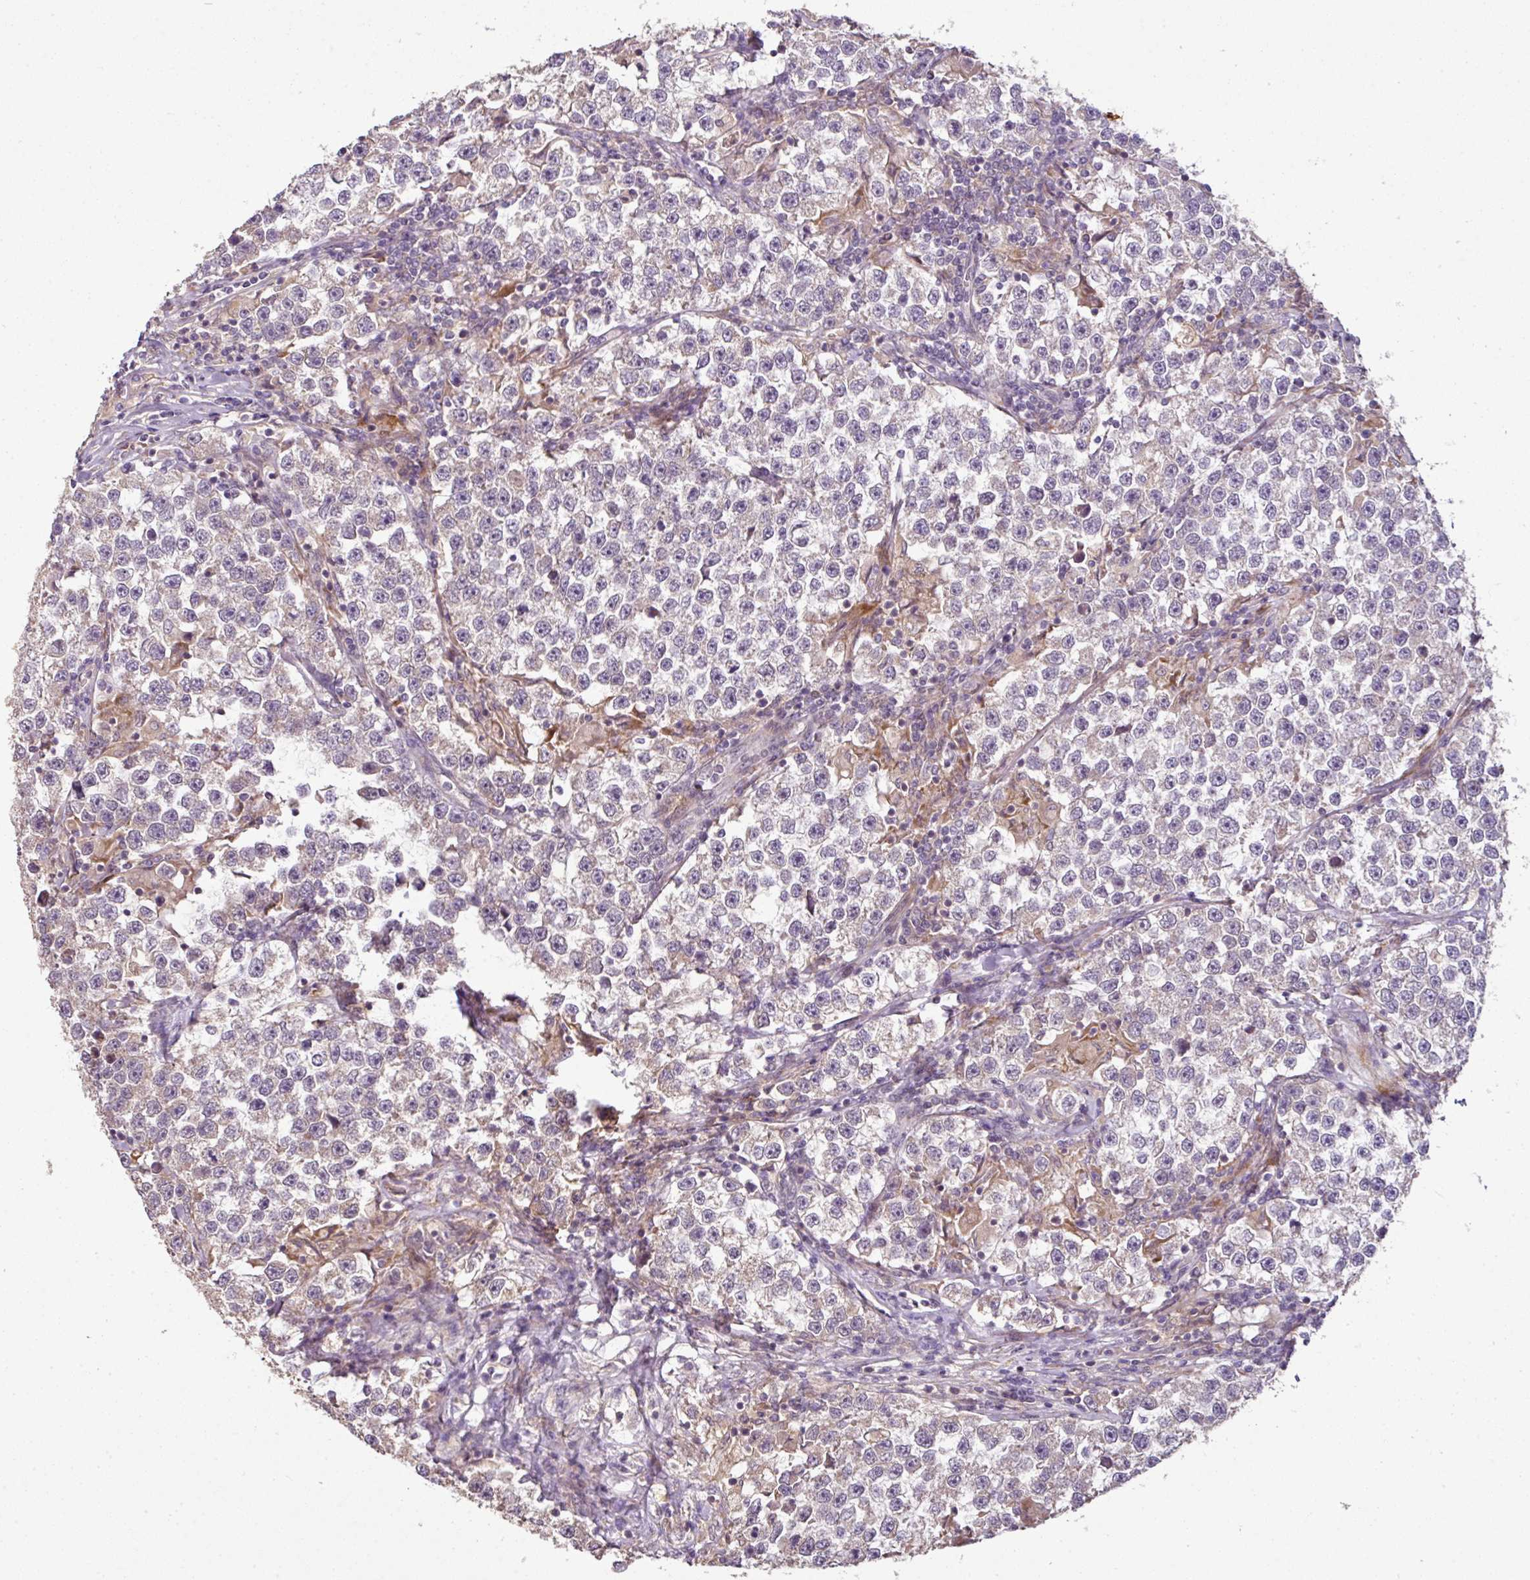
{"staining": {"intensity": "negative", "quantity": "none", "location": "none"}, "tissue": "testis cancer", "cell_type": "Tumor cells", "image_type": "cancer", "snomed": [{"axis": "morphology", "description": "Seminoma, NOS"}, {"axis": "topography", "description": "Testis"}], "caption": "Immunohistochemical staining of human testis seminoma demonstrates no significant staining in tumor cells.", "gene": "SPCS3", "patient": {"sex": "male", "age": 46}}